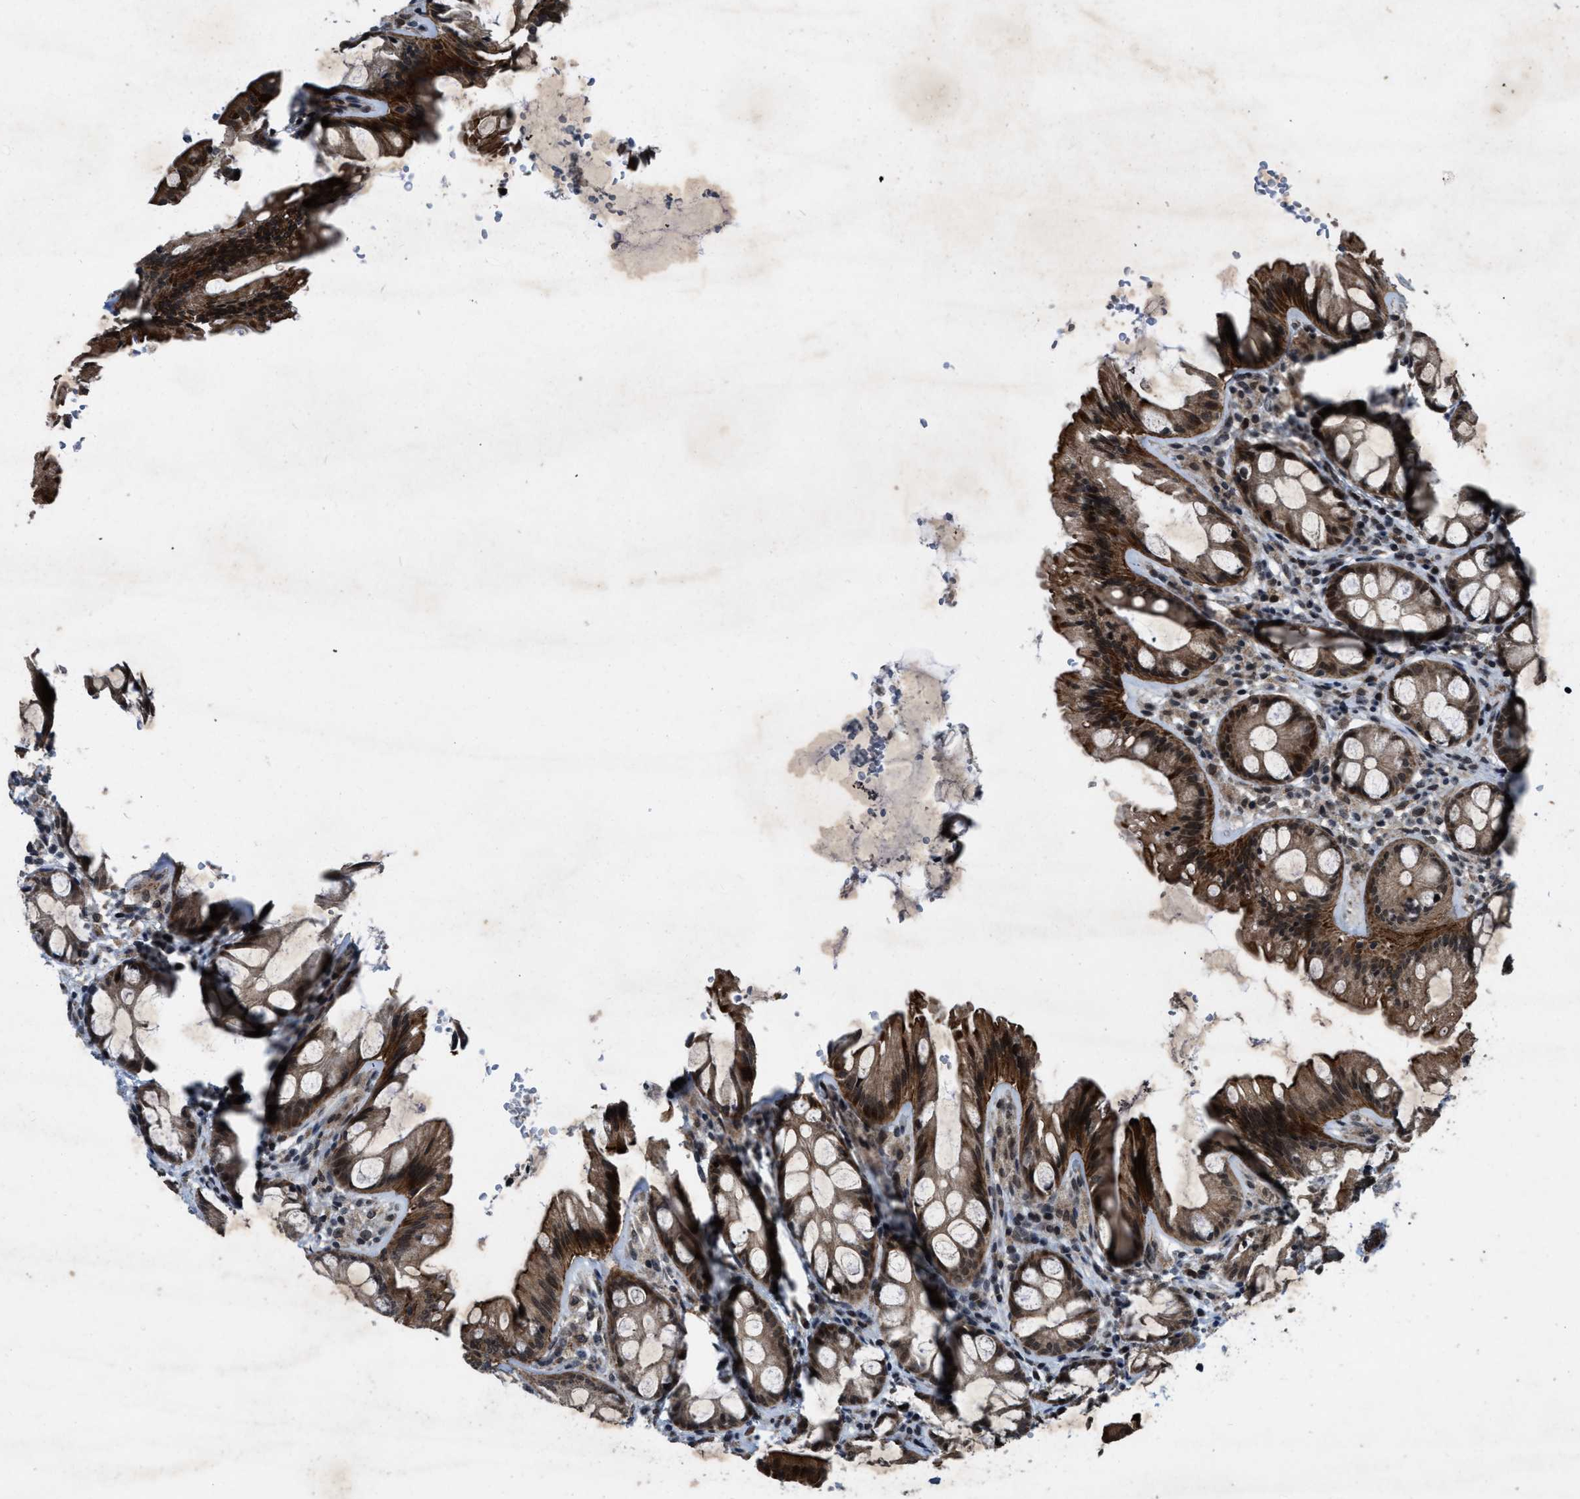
{"staining": {"intensity": "strong", "quantity": ">75%", "location": "cytoplasmic/membranous,nuclear"}, "tissue": "colon", "cell_type": "Endothelial cells", "image_type": "normal", "snomed": [{"axis": "morphology", "description": "Normal tissue, NOS"}, {"axis": "topography", "description": "Colon"}], "caption": "The immunohistochemical stain shows strong cytoplasmic/membranous,nuclear positivity in endothelial cells of unremarkable colon. The protein of interest is shown in brown color, while the nuclei are stained blue.", "gene": "ZNHIT1", "patient": {"sex": "male", "age": 47}}